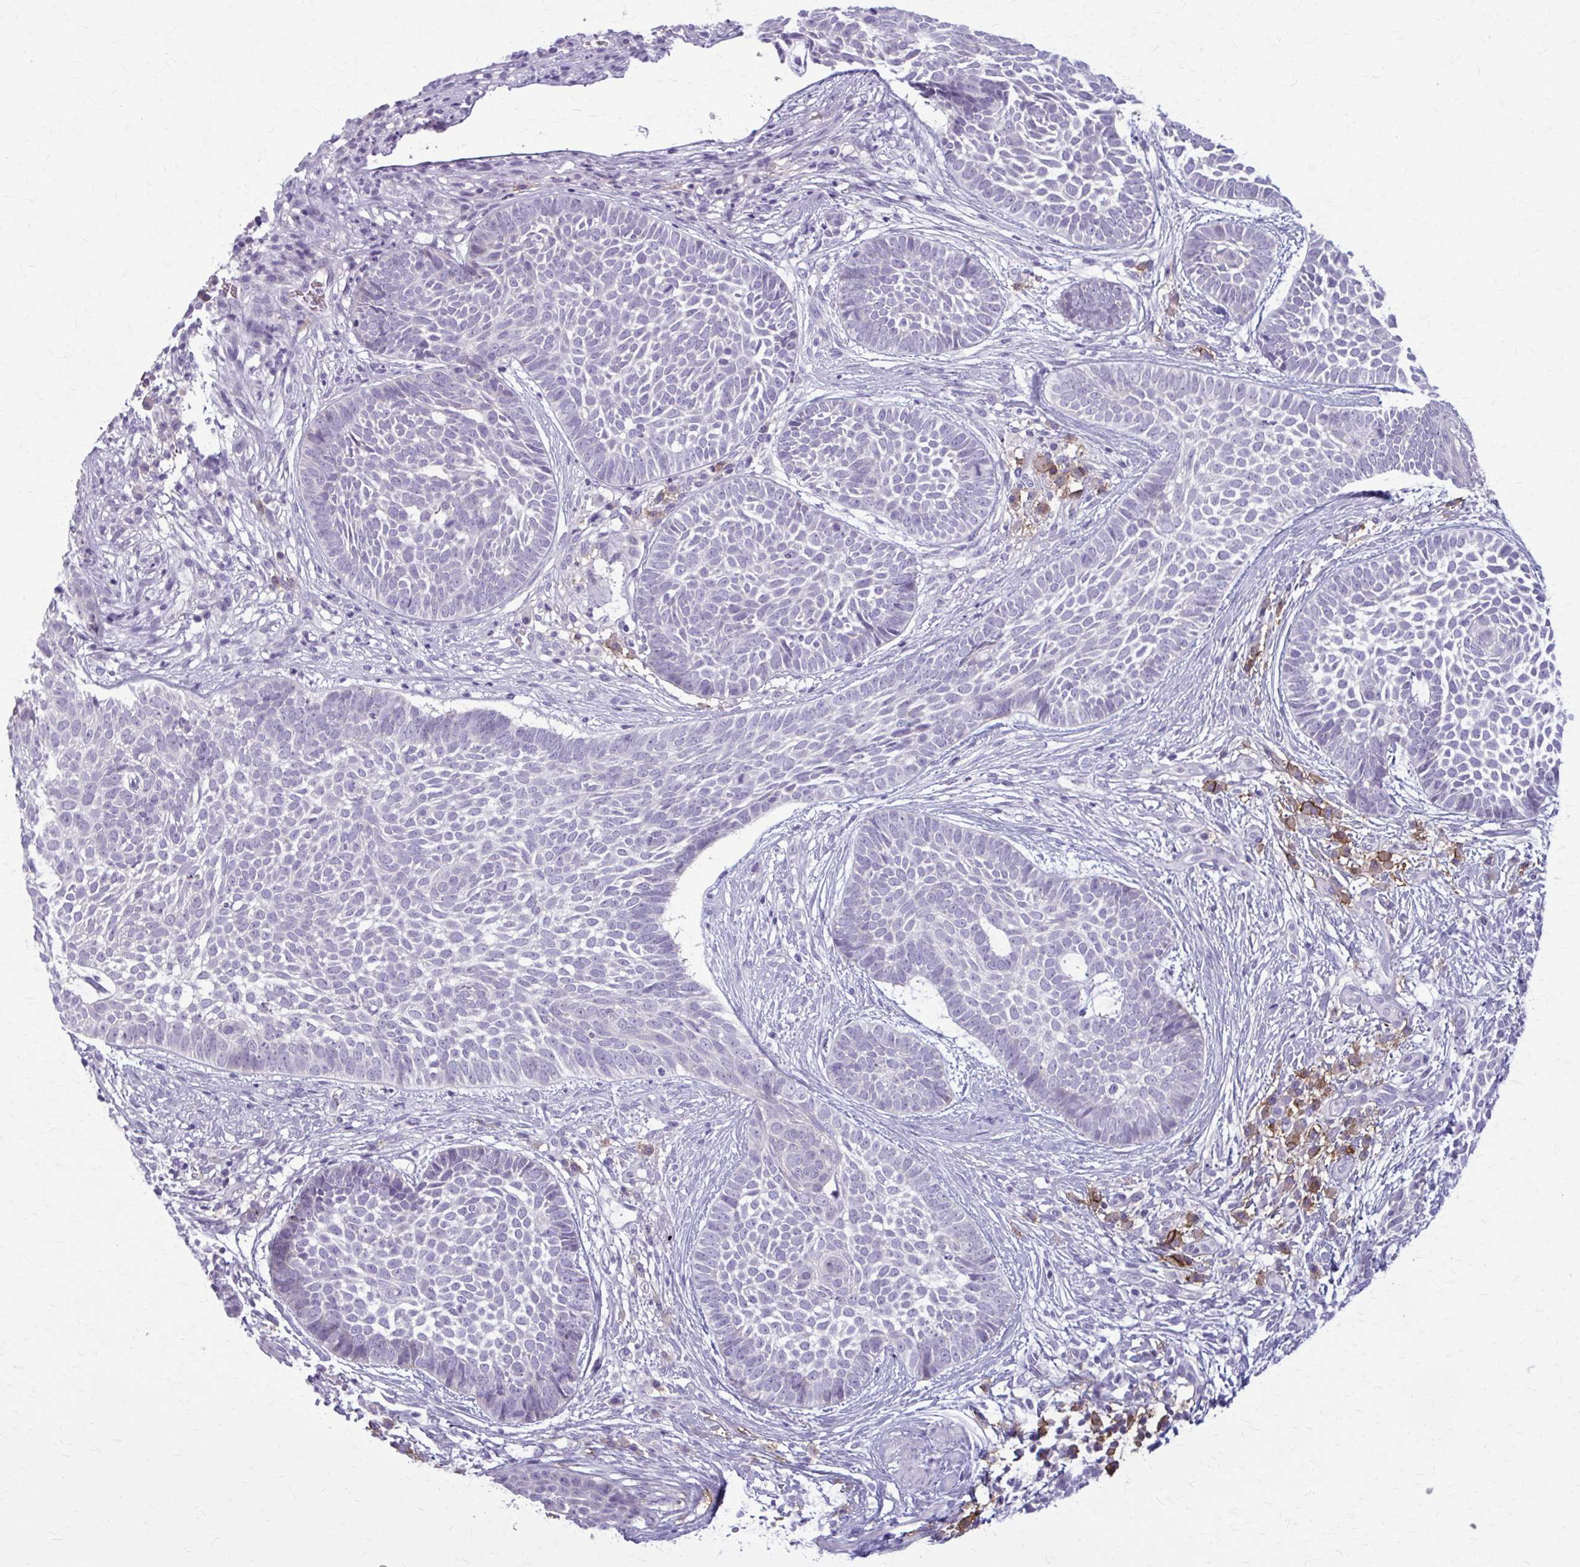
{"staining": {"intensity": "negative", "quantity": "none", "location": "none"}, "tissue": "skin cancer", "cell_type": "Tumor cells", "image_type": "cancer", "snomed": [{"axis": "morphology", "description": "Basal cell carcinoma"}, {"axis": "topography", "description": "Skin"}], "caption": "Immunohistochemistry (IHC) of skin cancer (basal cell carcinoma) exhibits no expression in tumor cells.", "gene": "CD38", "patient": {"sex": "female", "age": 89}}